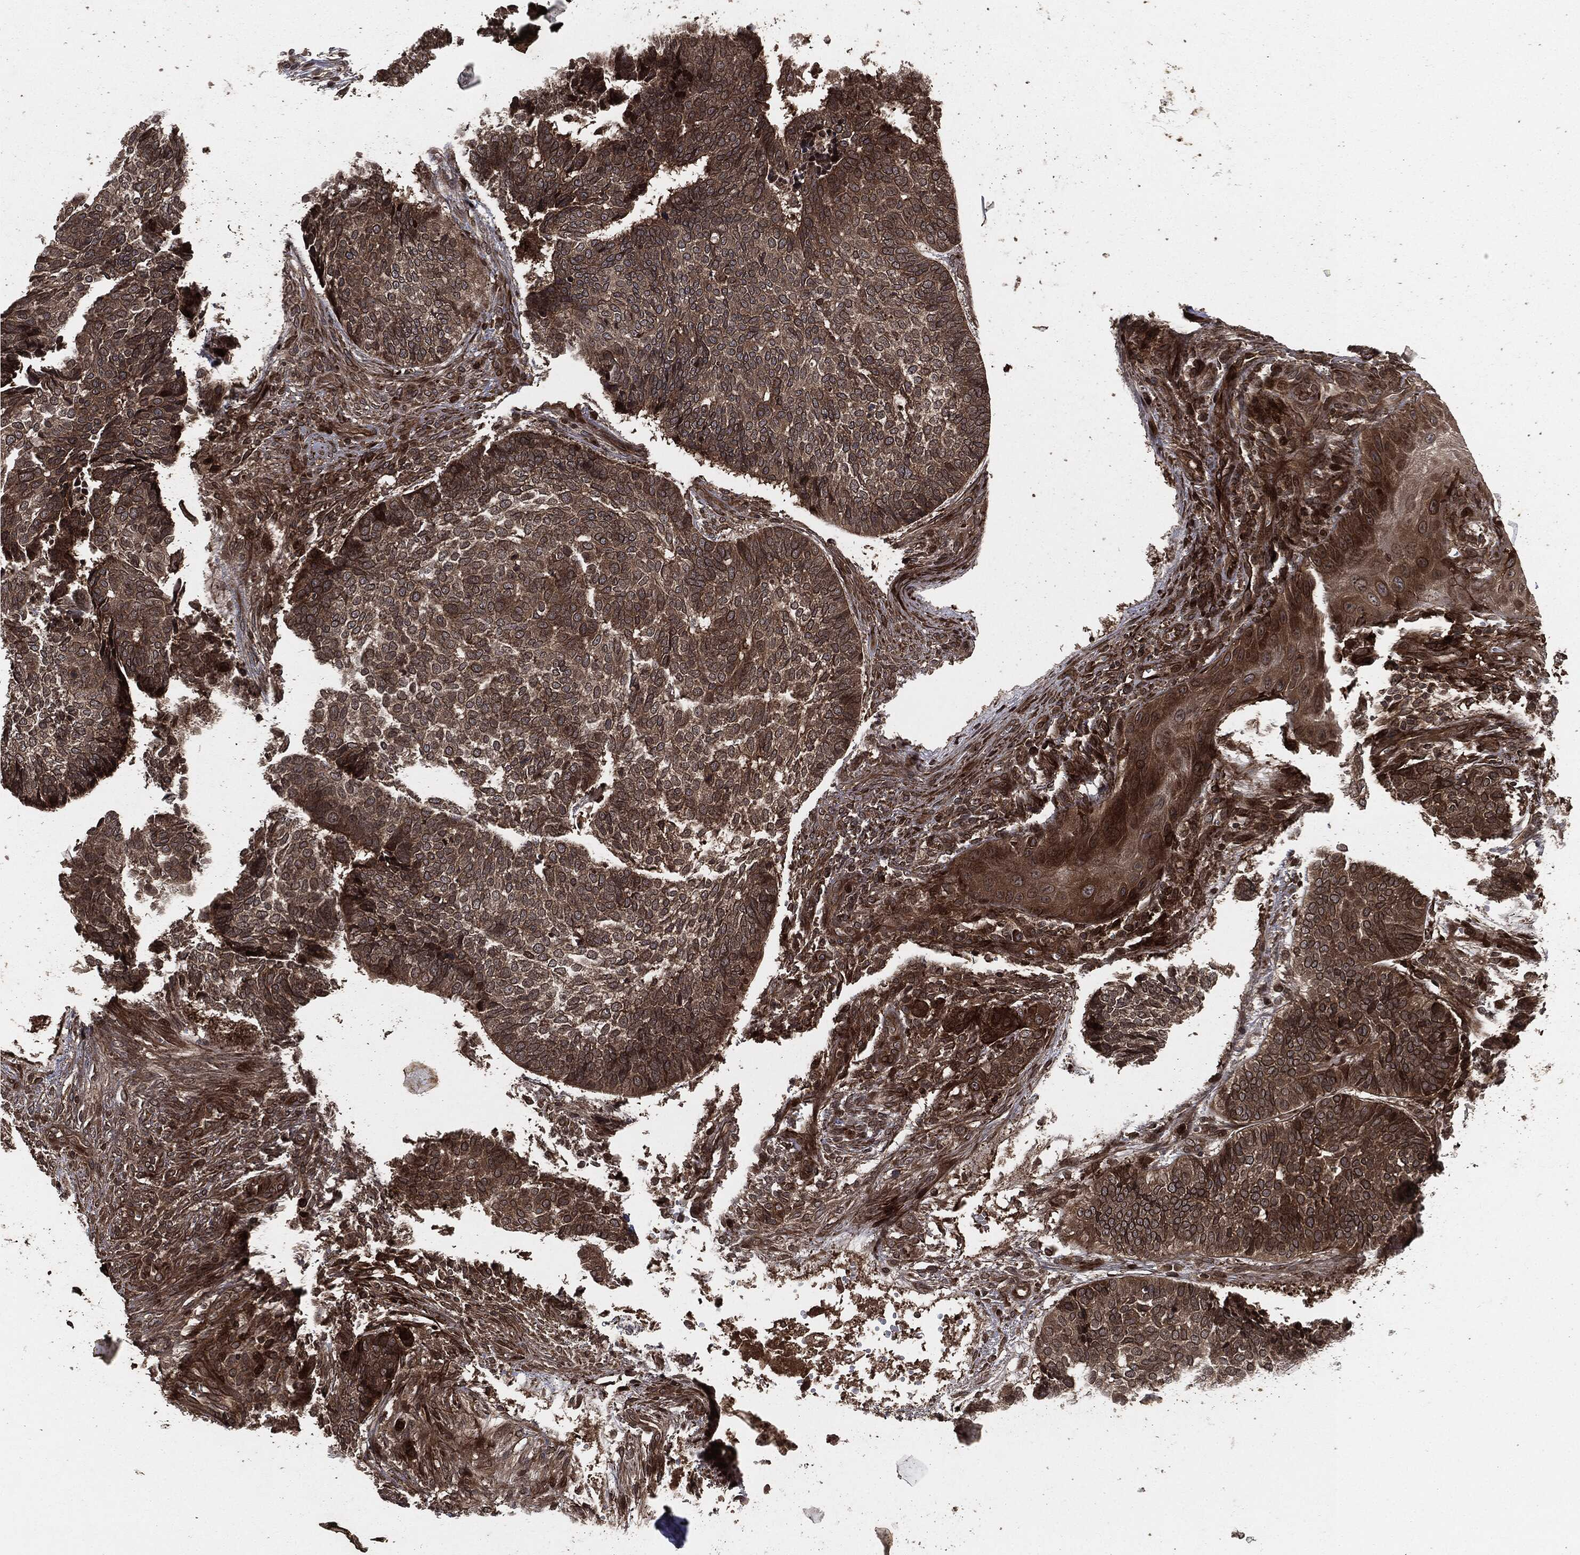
{"staining": {"intensity": "moderate", "quantity": ">75%", "location": "cytoplasmic/membranous"}, "tissue": "skin cancer", "cell_type": "Tumor cells", "image_type": "cancer", "snomed": [{"axis": "morphology", "description": "Basal cell carcinoma"}, {"axis": "topography", "description": "Skin"}], "caption": "There is medium levels of moderate cytoplasmic/membranous staining in tumor cells of skin cancer, as demonstrated by immunohistochemical staining (brown color).", "gene": "IFIT1", "patient": {"sex": "male", "age": 86}}